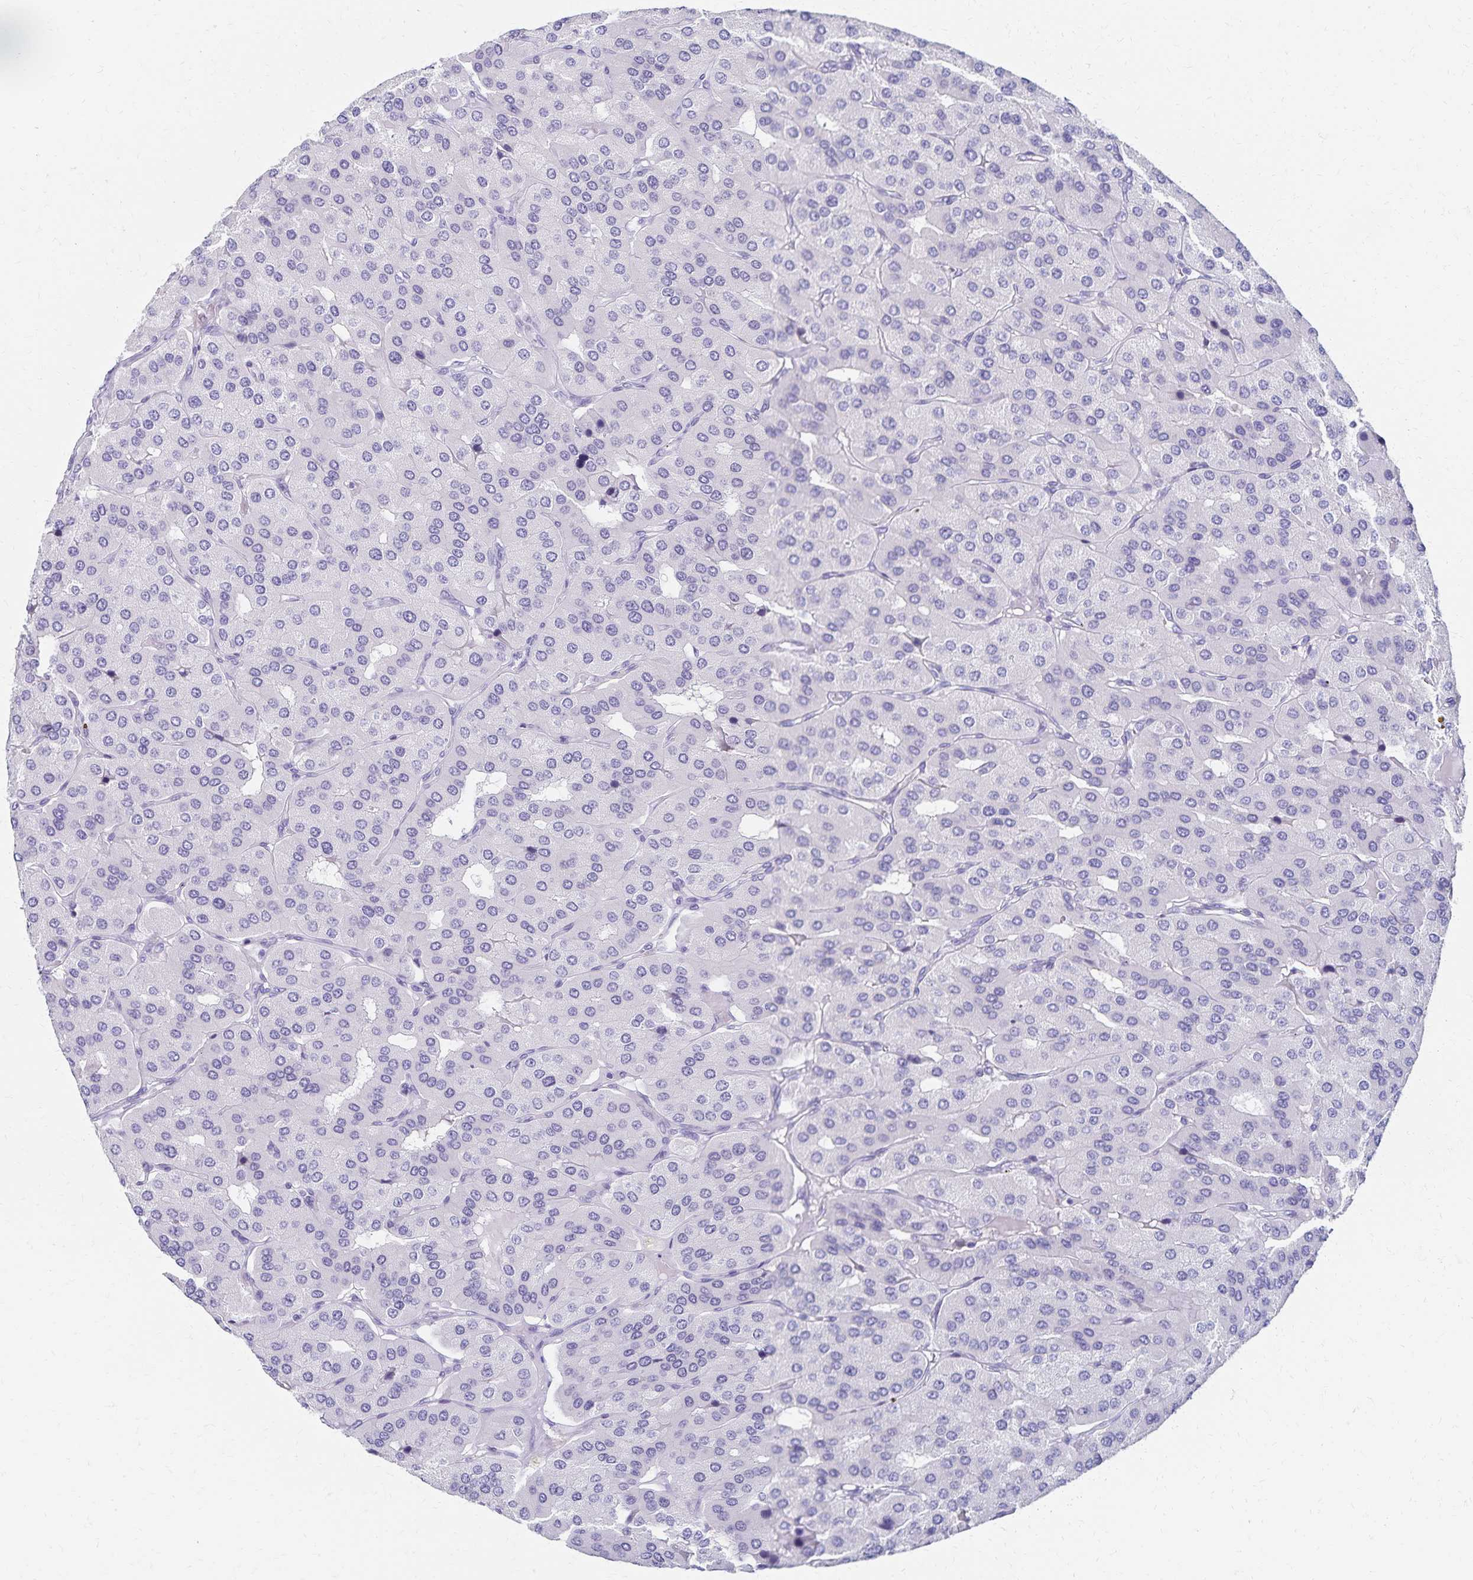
{"staining": {"intensity": "negative", "quantity": "none", "location": "none"}, "tissue": "parathyroid gland", "cell_type": "Glandular cells", "image_type": "normal", "snomed": [{"axis": "morphology", "description": "Normal tissue, NOS"}, {"axis": "morphology", "description": "Adenoma, NOS"}, {"axis": "topography", "description": "Parathyroid gland"}], "caption": "DAB immunohistochemical staining of benign parathyroid gland shows no significant positivity in glandular cells.", "gene": "C2orf50", "patient": {"sex": "female", "age": 86}}